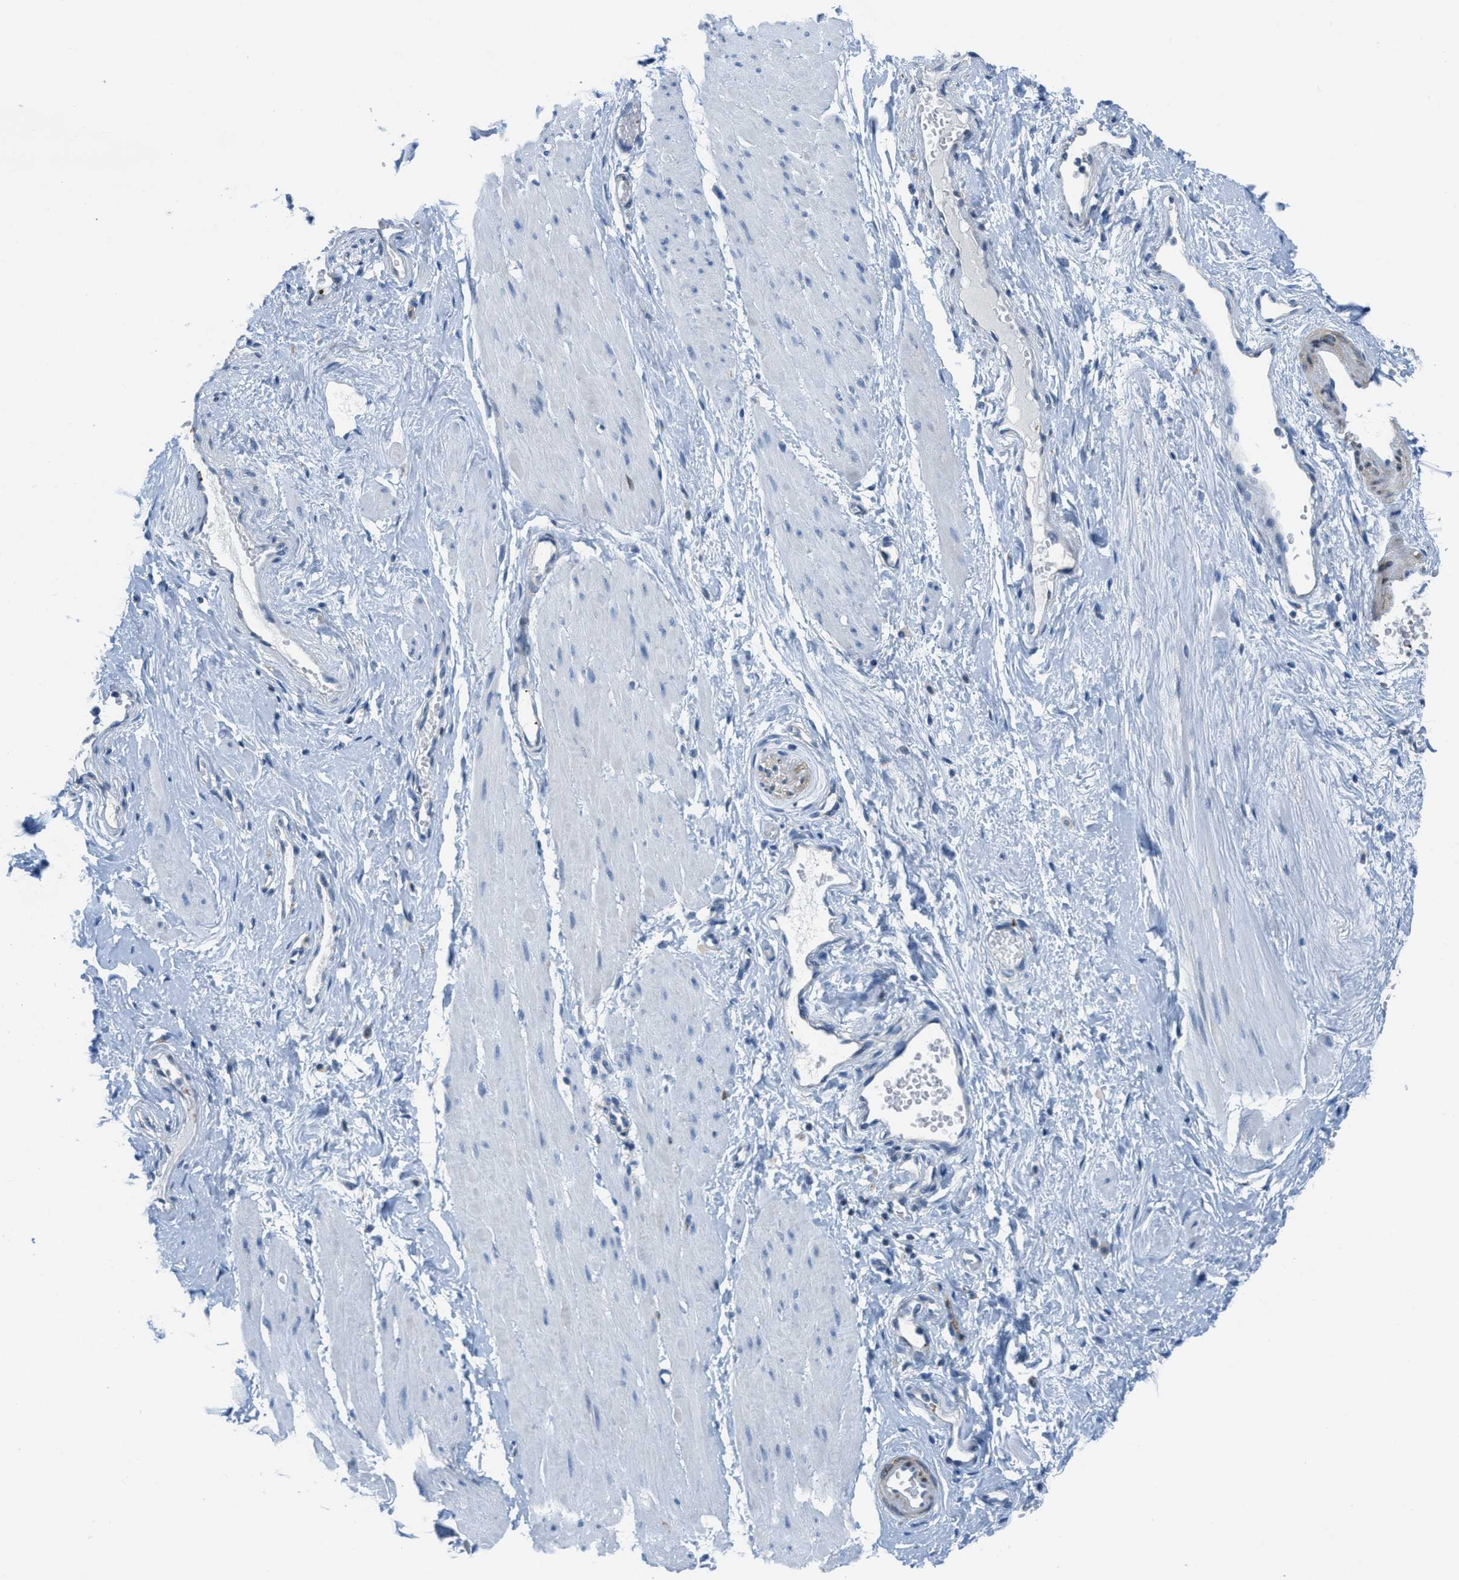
{"staining": {"intensity": "negative", "quantity": "none", "location": "none"}, "tissue": "adipose tissue", "cell_type": "Adipocytes", "image_type": "normal", "snomed": [{"axis": "morphology", "description": "Normal tissue, NOS"}, {"axis": "topography", "description": "Soft tissue"}, {"axis": "topography", "description": "Vascular tissue"}], "caption": "DAB (3,3'-diaminobenzidine) immunohistochemical staining of normal human adipose tissue shows no significant staining in adipocytes.", "gene": "MAPRE2", "patient": {"sex": "female", "age": 35}}